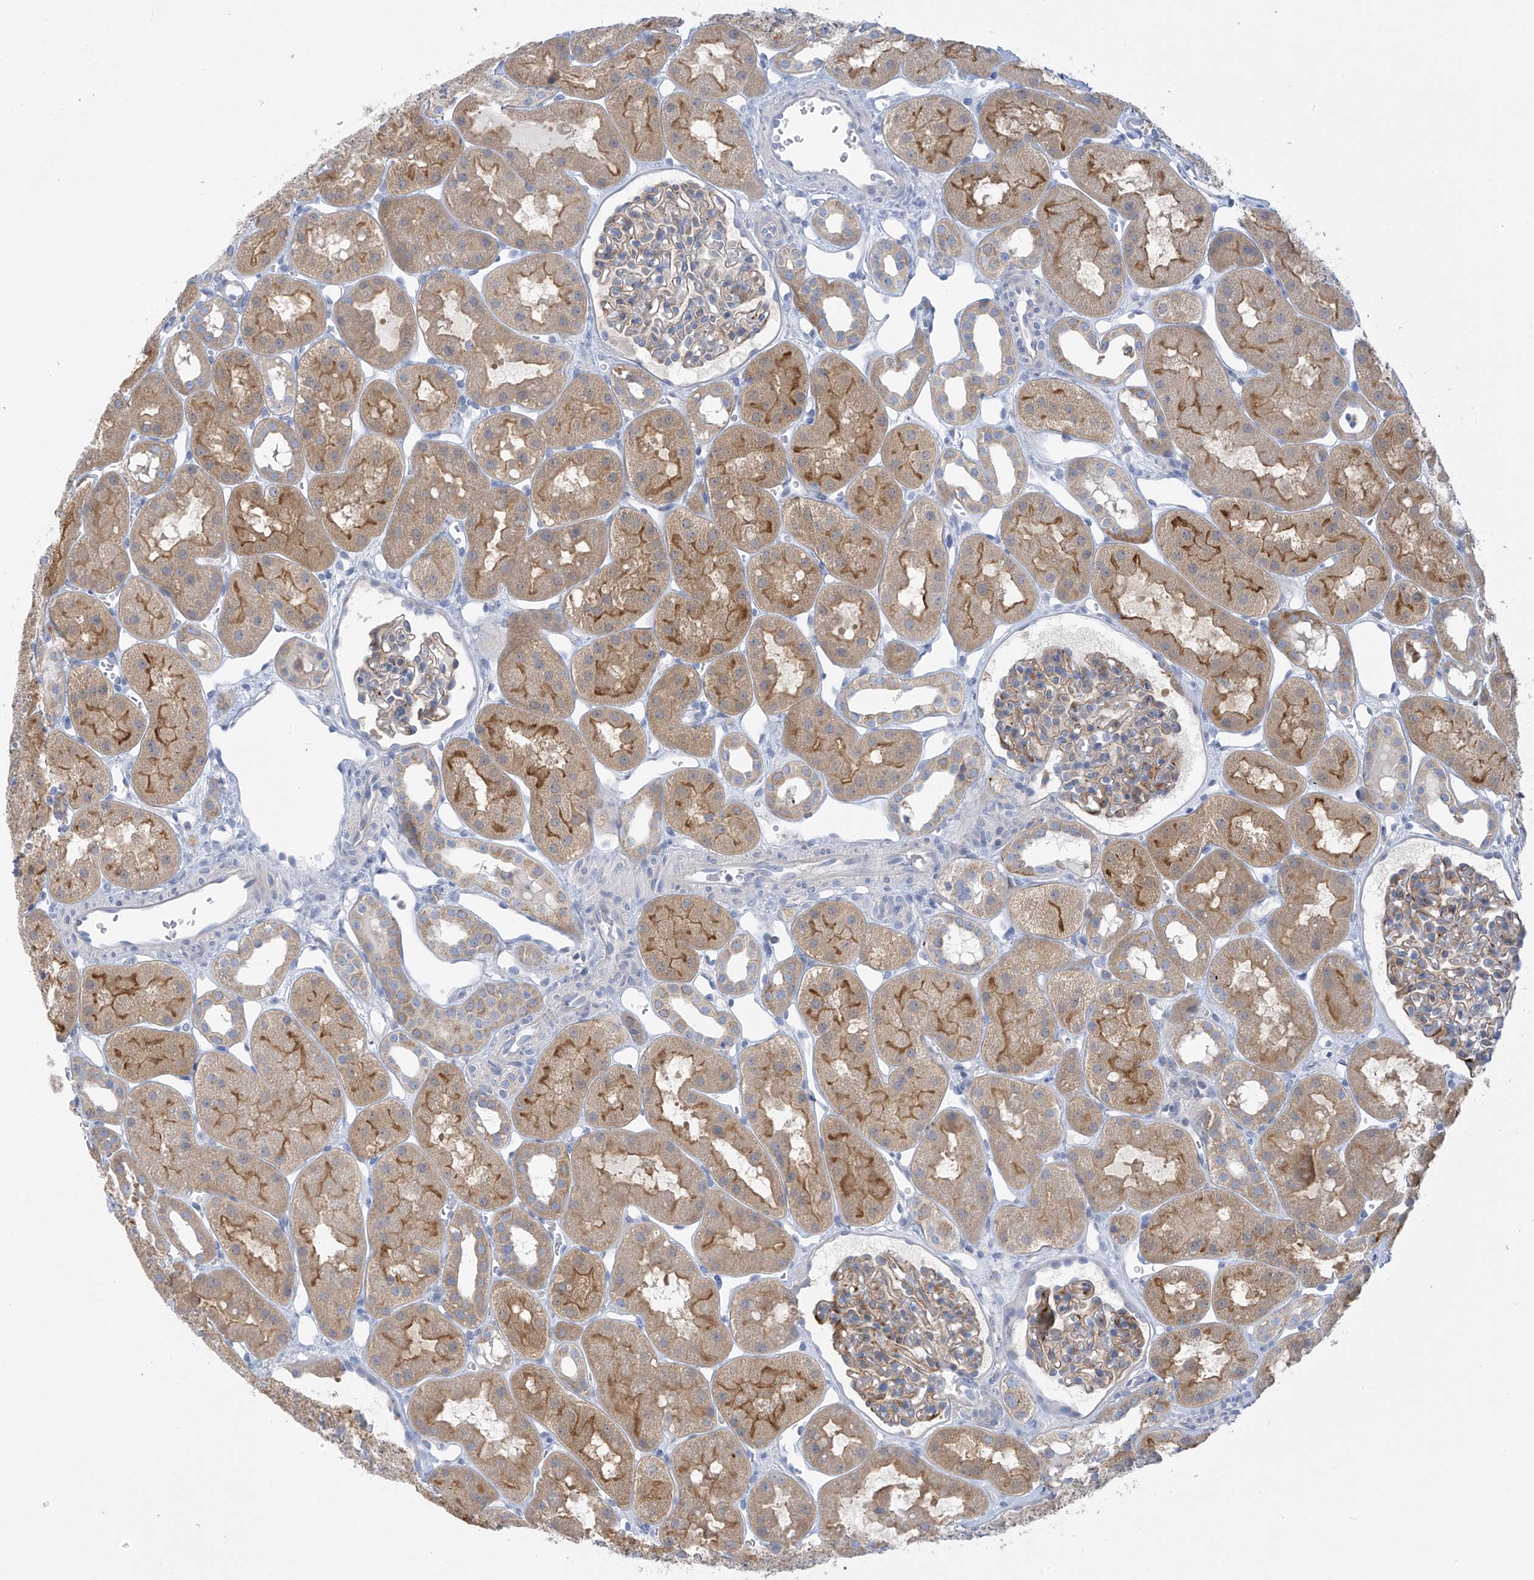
{"staining": {"intensity": "weak", "quantity": "25%-75%", "location": "cytoplasmic/membranous"}, "tissue": "kidney", "cell_type": "Cells in glomeruli", "image_type": "normal", "snomed": [{"axis": "morphology", "description": "Normal tissue, NOS"}, {"axis": "topography", "description": "Kidney"}], "caption": "Immunohistochemistry of benign kidney displays low levels of weak cytoplasmic/membranous staining in approximately 25%-75% of cells in glomeruli.", "gene": "SLC6A12", "patient": {"sex": "male", "age": 16}}